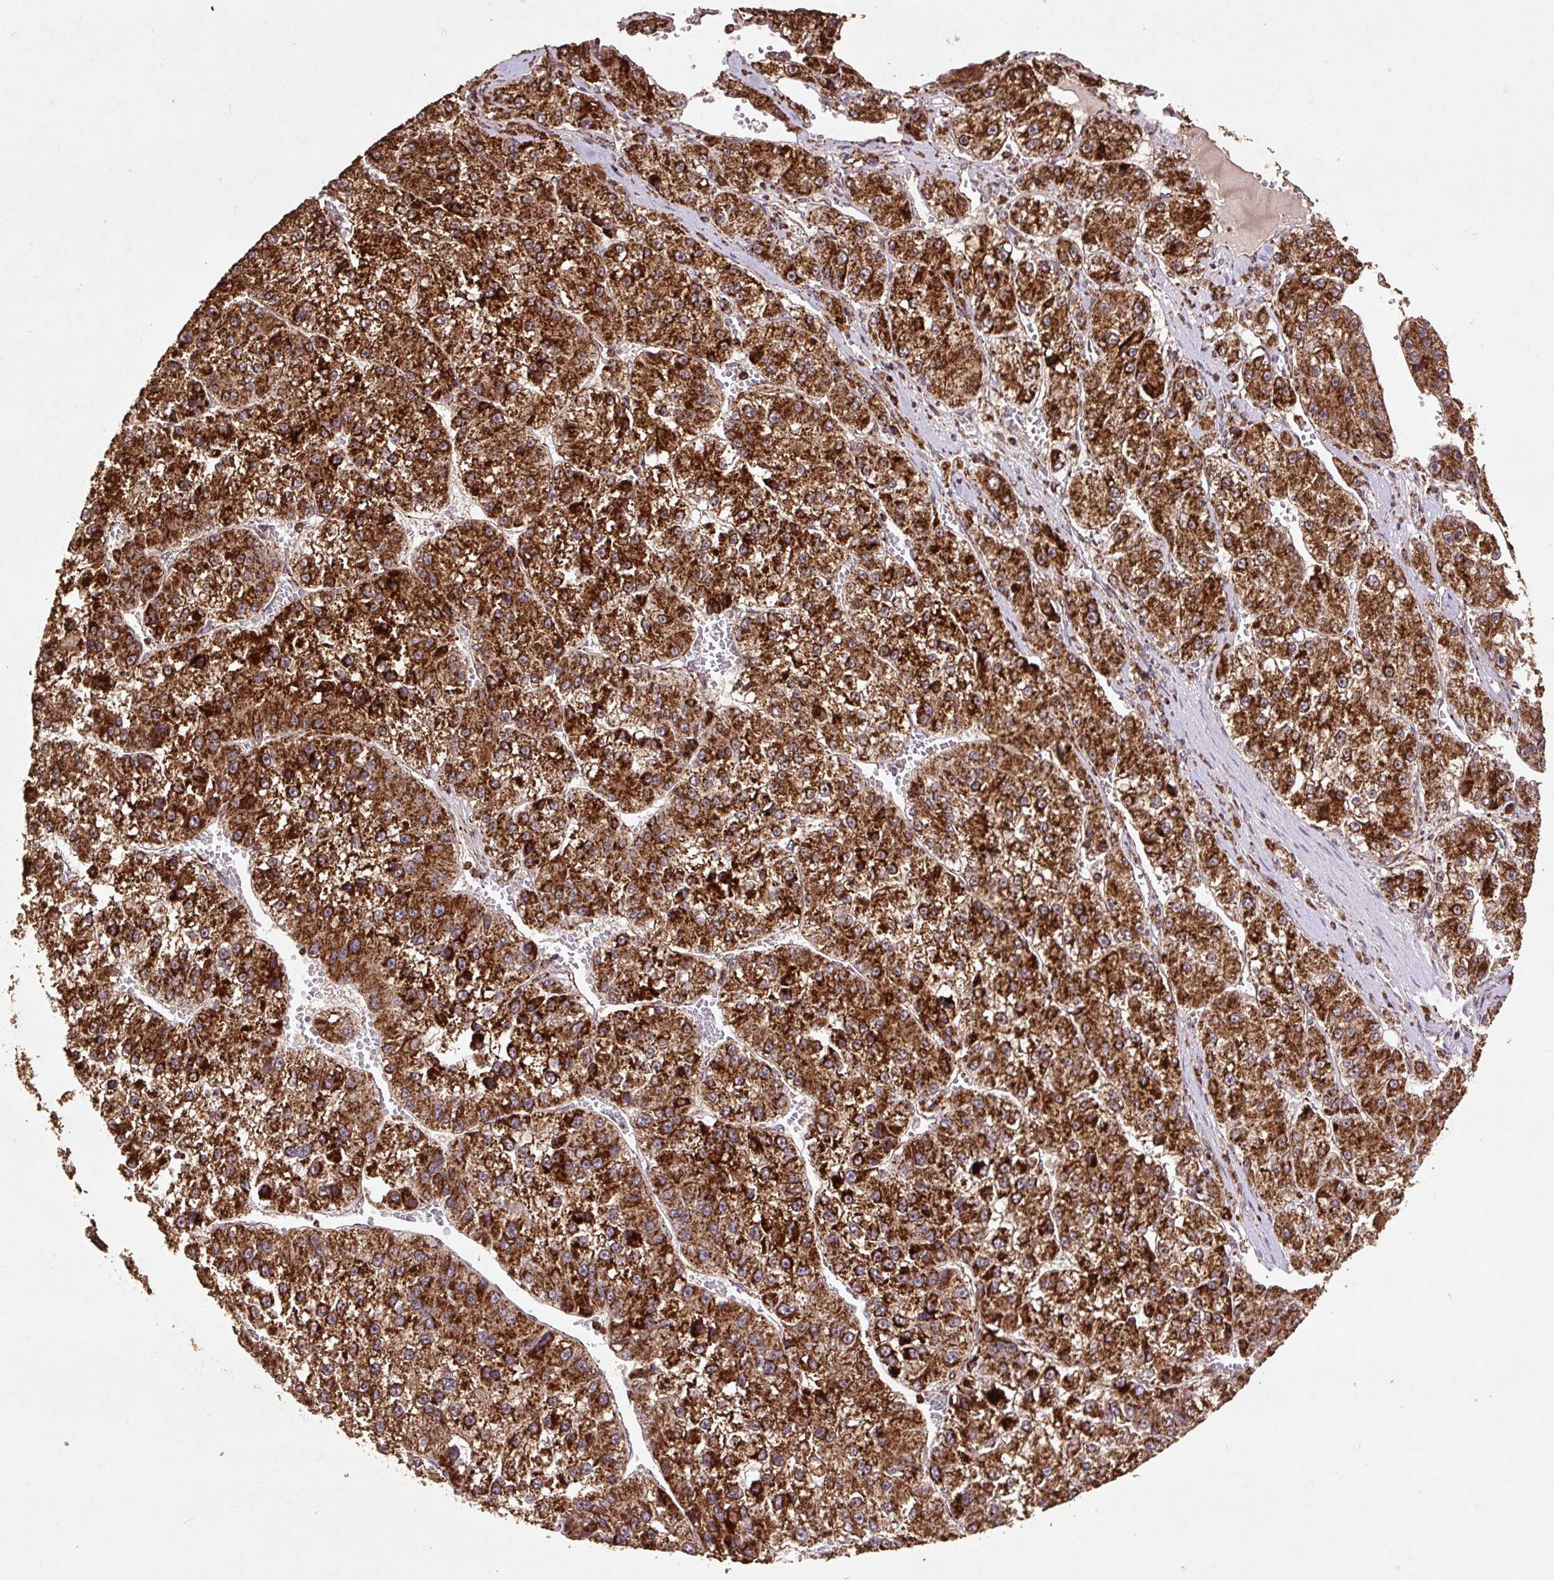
{"staining": {"intensity": "strong", "quantity": ">75%", "location": "cytoplasmic/membranous"}, "tissue": "liver cancer", "cell_type": "Tumor cells", "image_type": "cancer", "snomed": [{"axis": "morphology", "description": "Carcinoma, Hepatocellular, NOS"}, {"axis": "topography", "description": "Liver"}], "caption": "Immunohistochemical staining of liver cancer (hepatocellular carcinoma) reveals strong cytoplasmic/membranous protein expression in about >75% of tumor cells.", "gene": "ATP5F1A", "patient": {"sex": "female", "age": 73}}